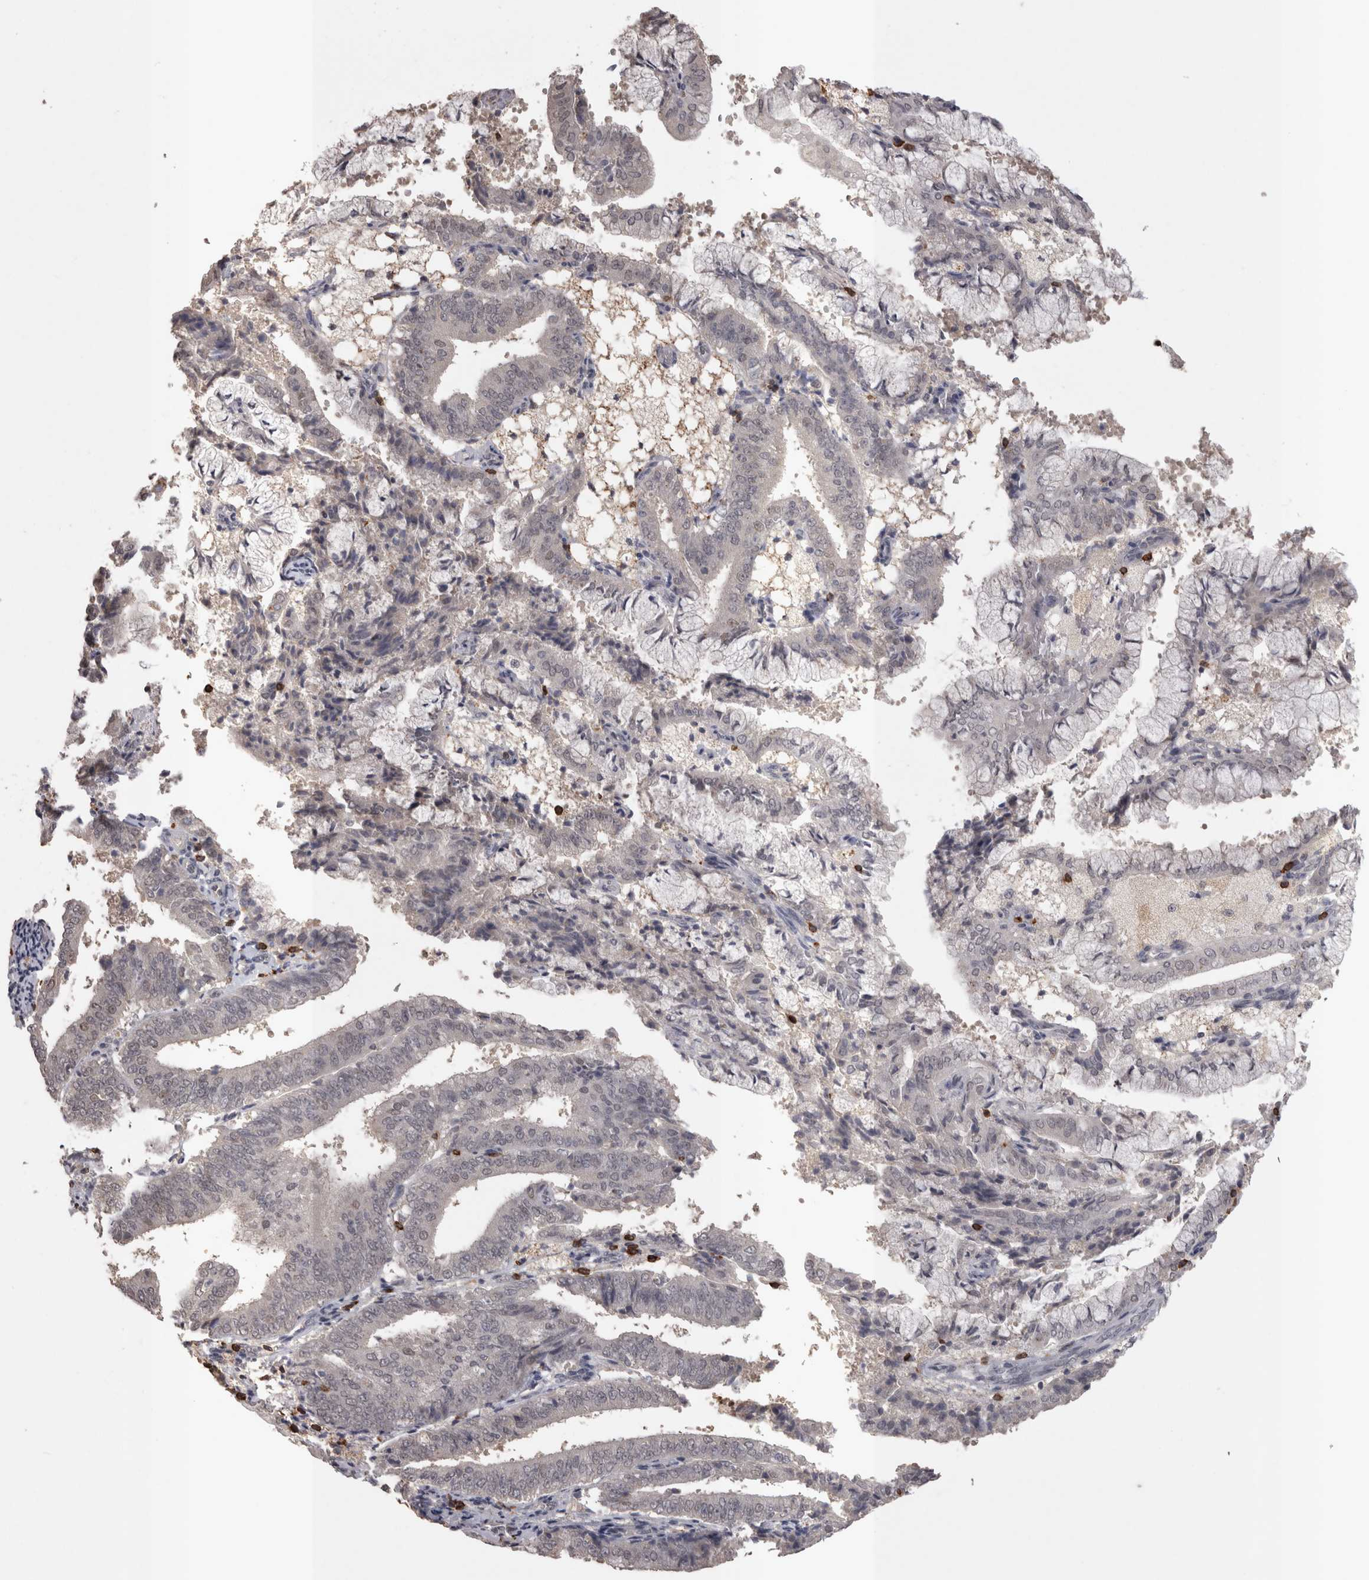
{"staining": {"intensity": "negative", "quantity": "none", "location": "none"}, "tissue": "endometrial cancer", "cell_type": "Tumor cells", "image_type": "cancer", "snomed": [{"axis": "morphology", "description": "Adenocarcinoma, NOS"}, {"axis": "topography", "description": "Endometrium"}], "caption": "Immunohistochemical staining of human endometrial cancer (adenocarcinoma) demonstrates no significant expression in tumor cells.", "gene": "SKAP1", "patient": {"sex": "female", "age": 63}}